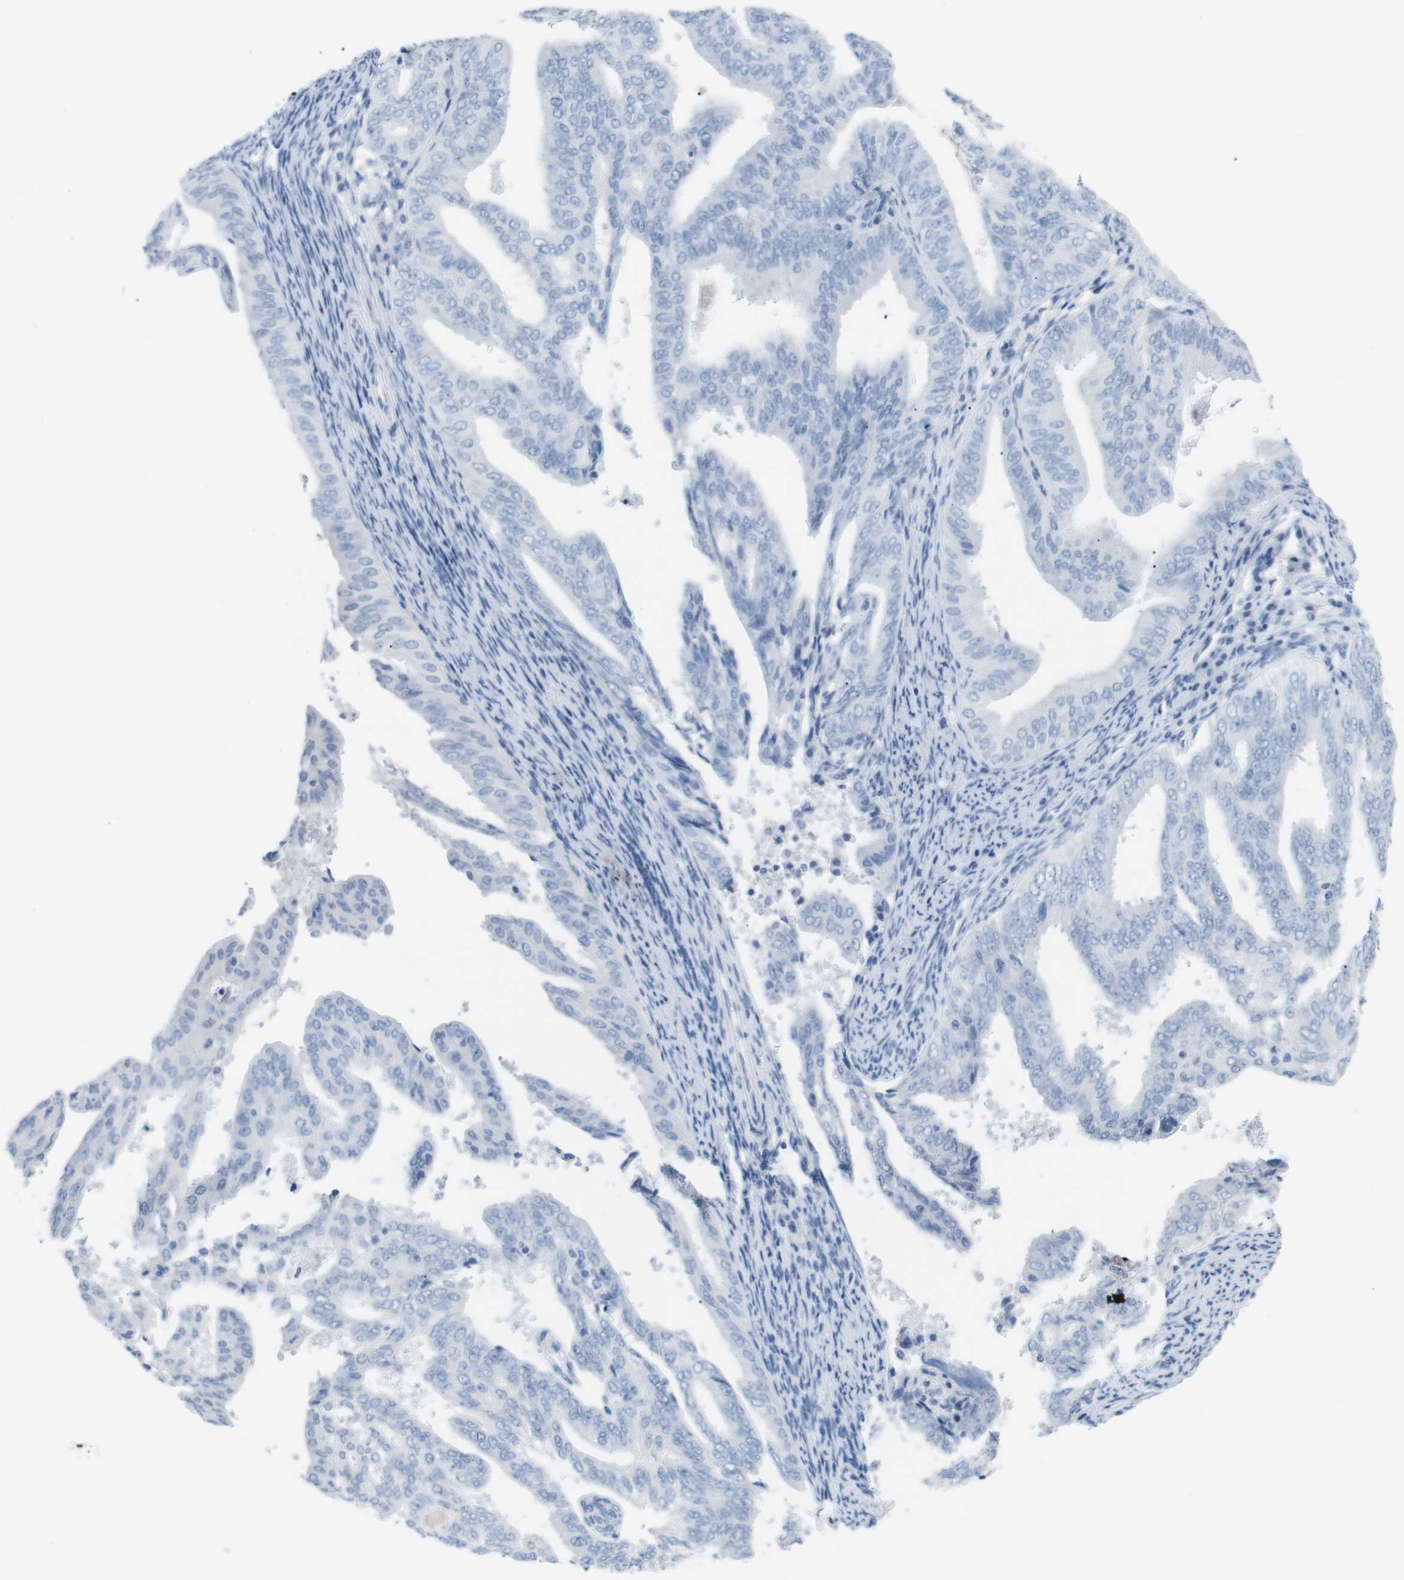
{"staining": {"intensity": "negative", "quantity": "none", "location": "none"}, "tissue": "endometrial cancer", "cell_type": "Tumor cells", "image_type": "cancer", "snomed": [{"axis": "morphology", "description": "Adenocarcinoma, NOS"}, {"axis": "topography", "description": "Endometrium"}], "caption": "This is an immunohistochemistry (IHC) photomicrograph of endometrial cancer. There is no staining in tumor cells.", "gene": "HBG2", "patient": {"sex": "female", "age": 58}}